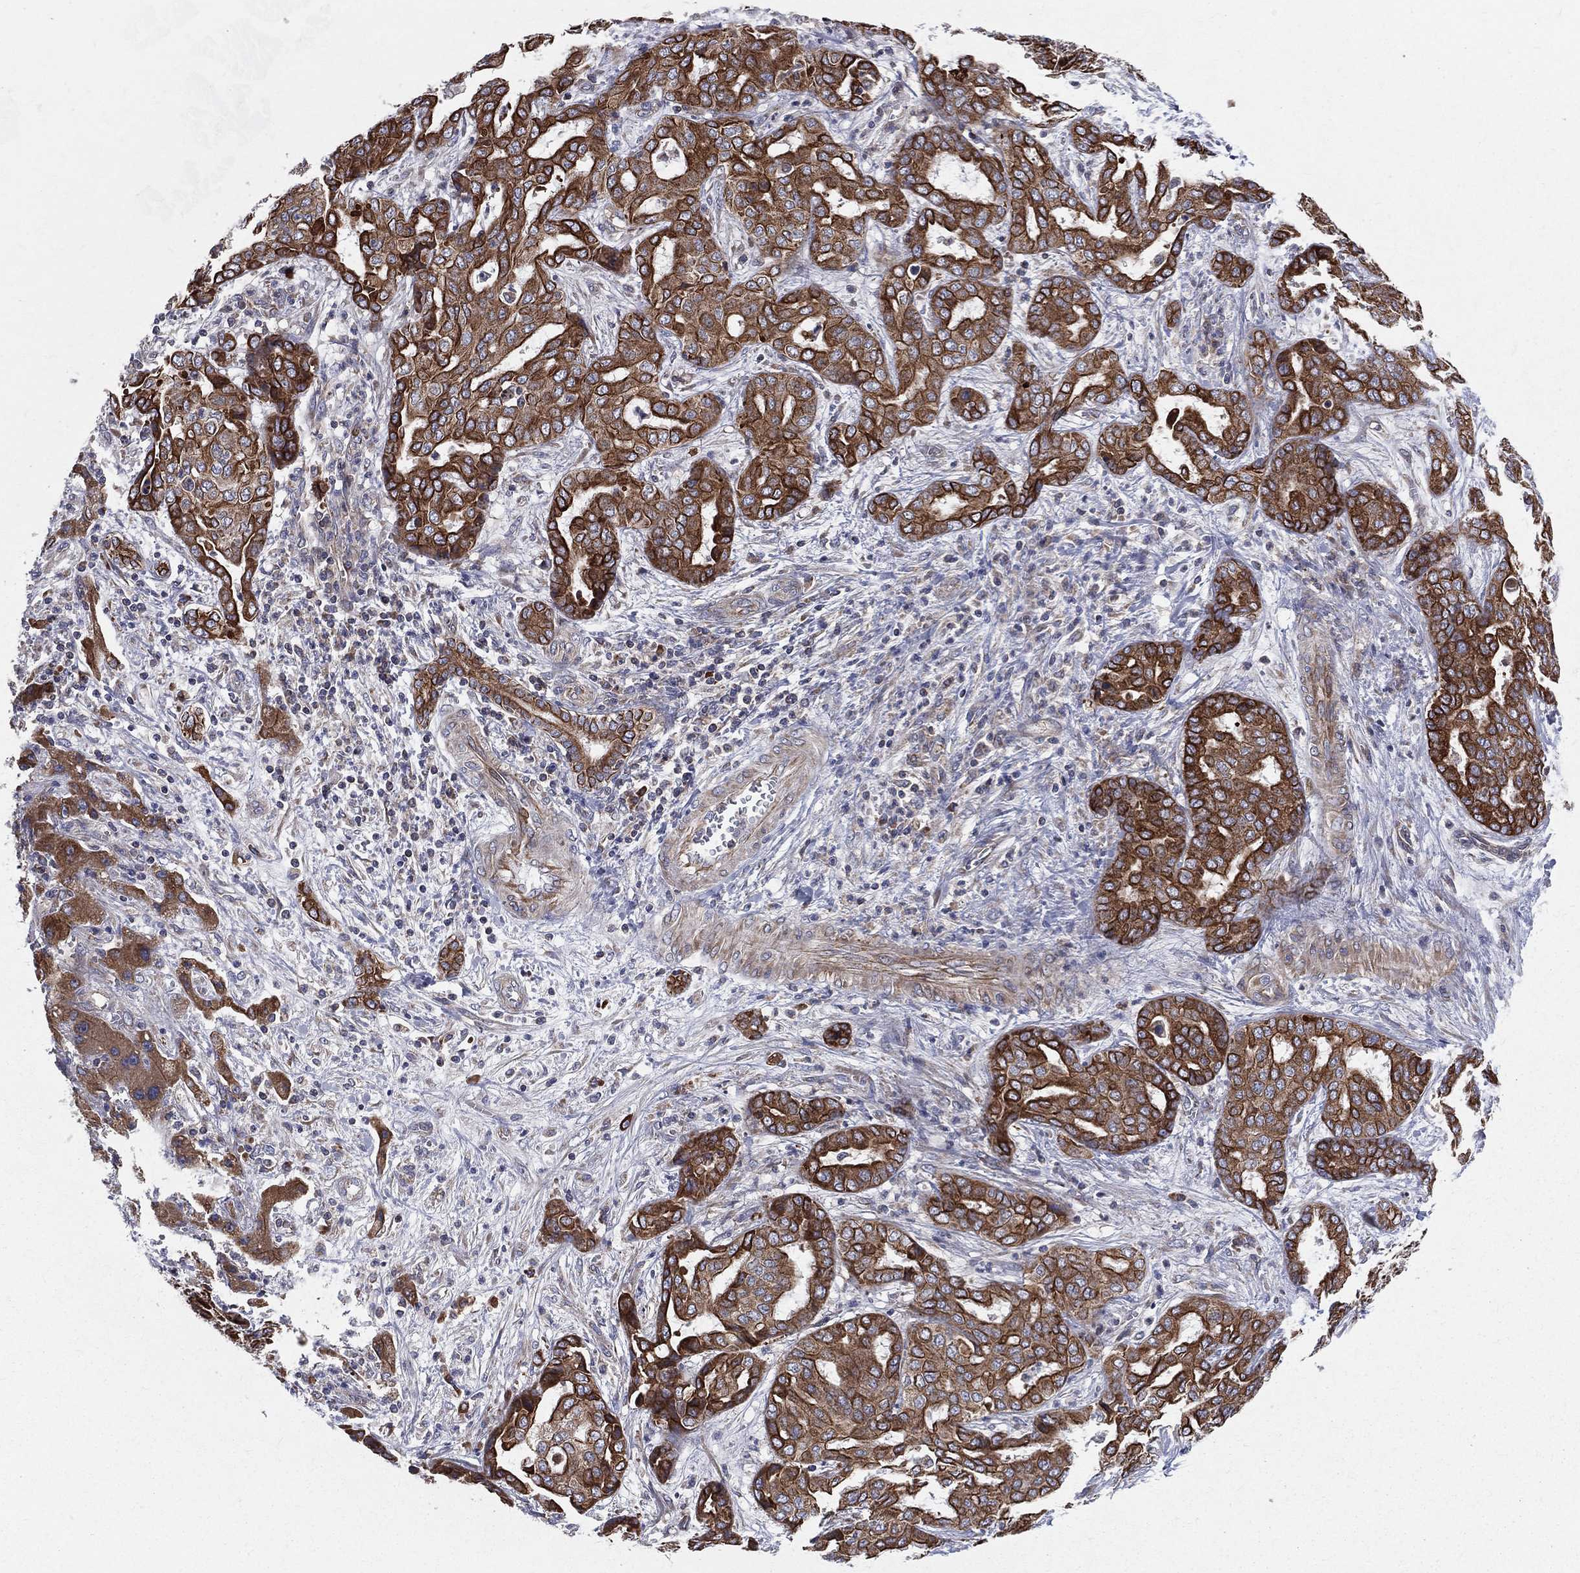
{"staining": {"intensity": "strong", "quantity": ">75%", "location": "cytoplasmic/membranous"}, "tissue": "liver cancer", "cell_type": "Tumor cells", "image_type": "cancer", "snomed": [{"axis": "morphology", "description": "Cholangiocarcinoma"}, {"axis": "topography", "description": "Liver"}], "caption": "IHC photomicrograph of human cholangiocarcinoma (liver) stained for a protein (brown), which displays high levels of strong cytoplasmic/membranous staining in approximately >75% of tumor cells.", "gene": "MIX23", "patient": {"sex": "female", "age": 64}}